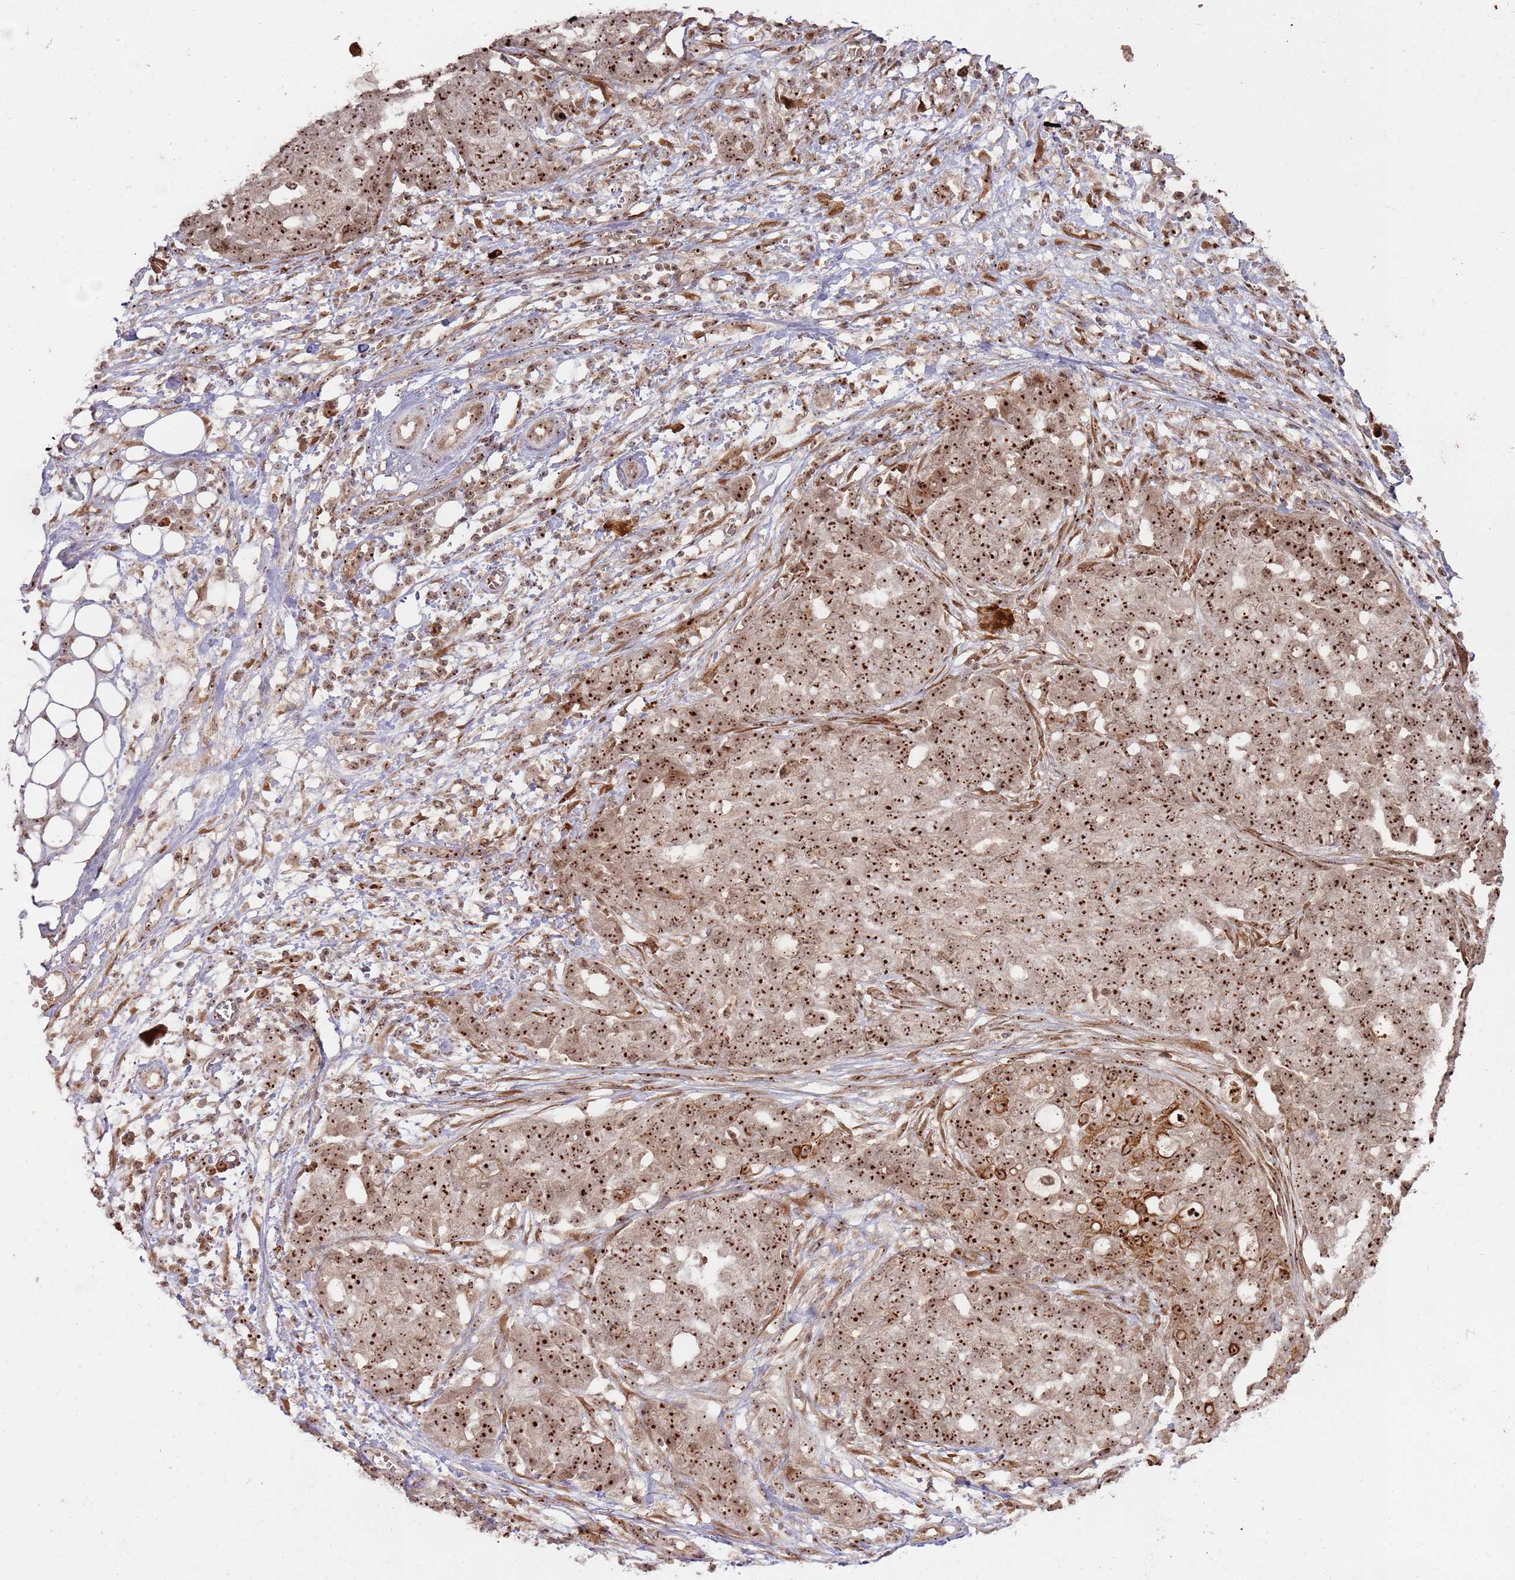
{"staining": {"intensity": "strong", "quantity": ">75%", "location": "nuclear"}, "tissue": "ovarian cancer", "cell_type": "Tumor cells", "image_type": "cancer", "snomed": [{"axis": "morphology", "description": "Cystadenocarcinoma, serous, NOS"}, {"axis": "topography", "description": "Soft tissue"}, {"axis": "topography", "description": "Ovary"}], "caption": "Strong nuclear protein expression is present in approximately >75% of tumor cells in ovarian cancer (serous cystadenocarcinoma). (IHC, brightfield microscopy, high magnification).", "gene": "UTP11", "patient": {"sex": "female", "age": 57}}